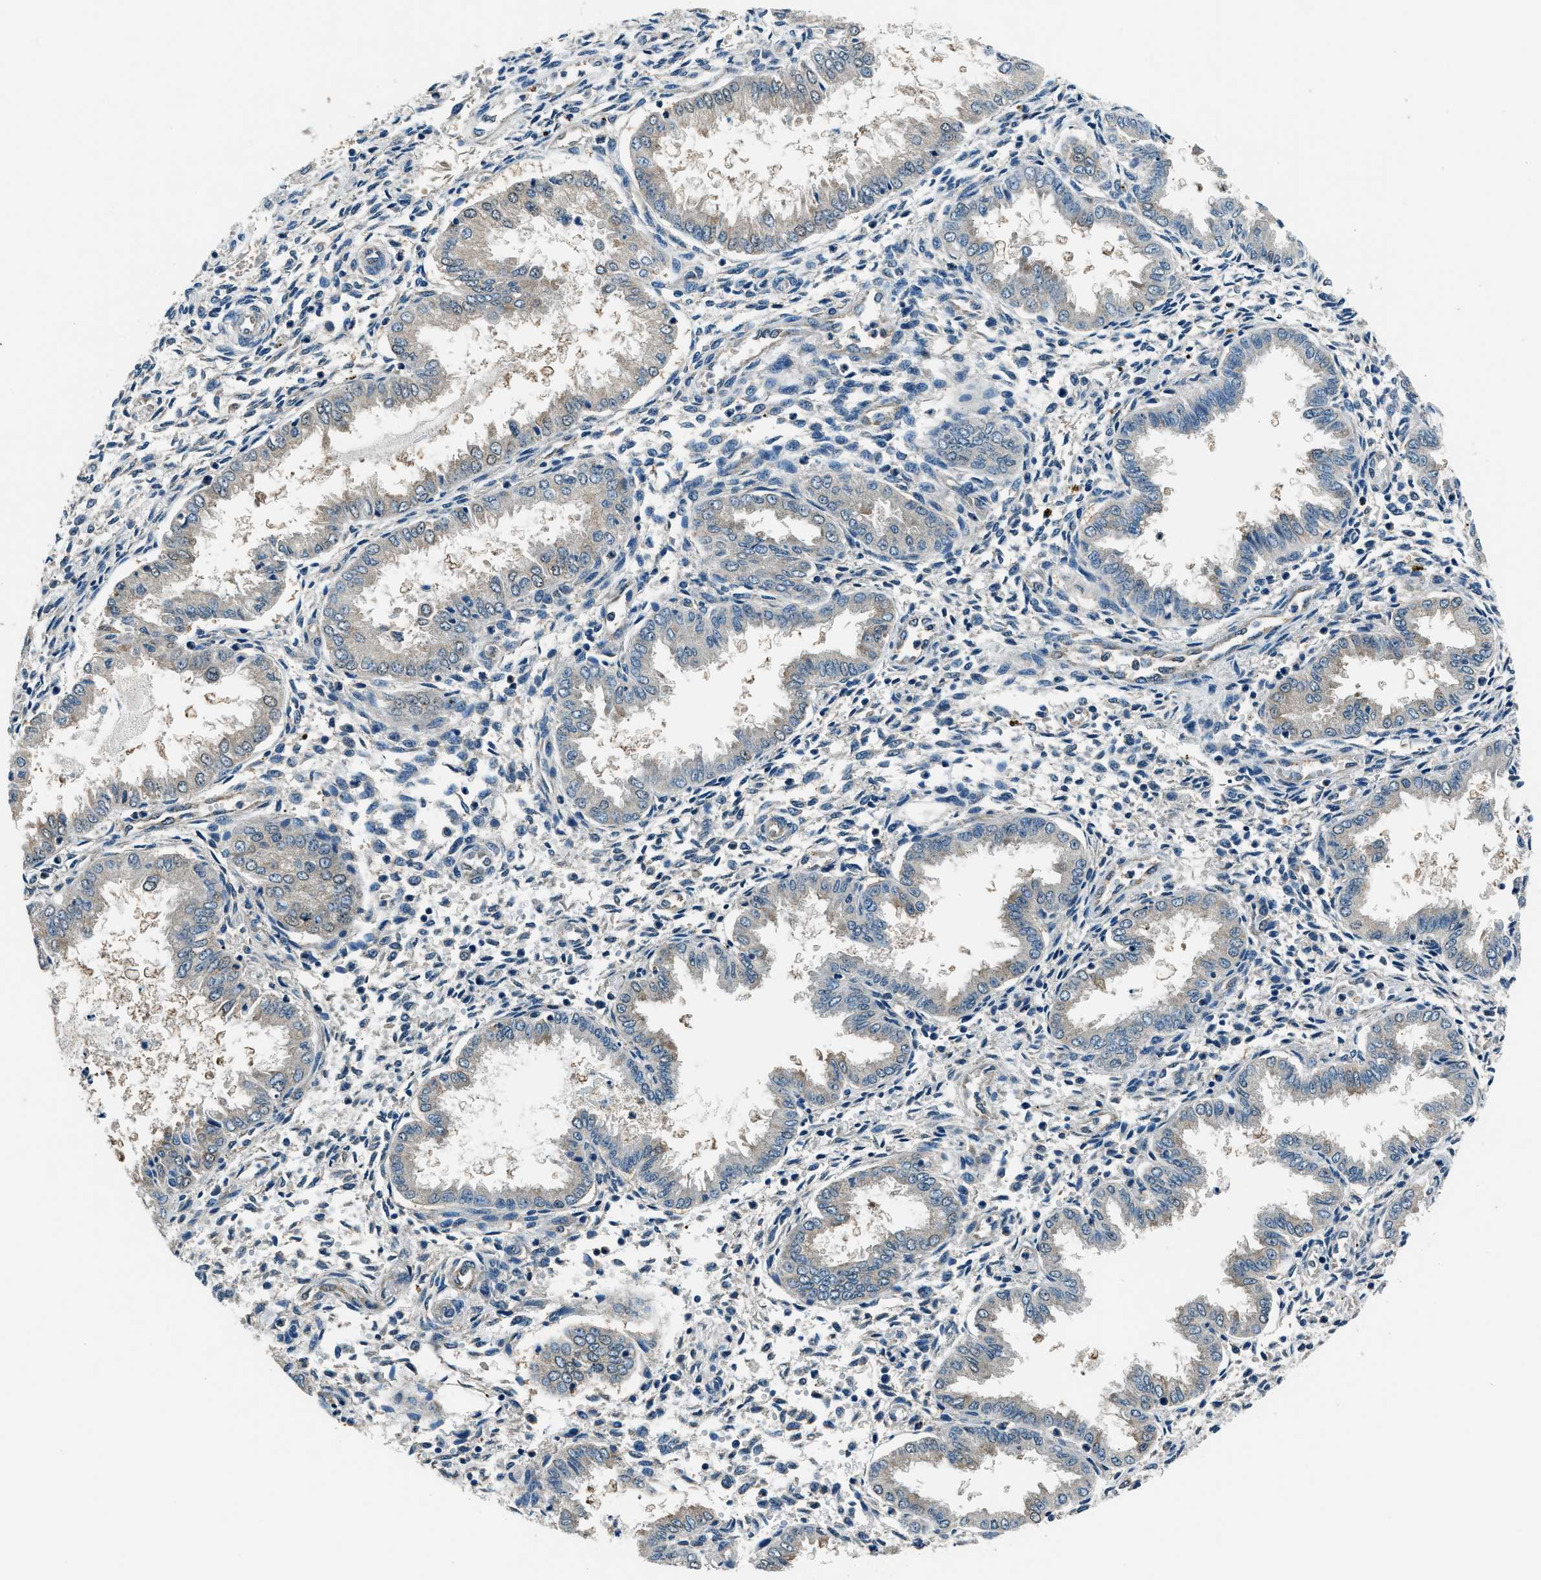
{"staining": {"intensity": "weak", "quantity": "<25%", "location": "cytoplasmic/membranous"}, "tissue": "endometrium", "cell_type": "Cells in endometrial stroma", "image_type": "normal", "snomed": [{"axis": "morphology", "description": "Normal tissue, NOS"}, {"axis": "topography", "description": "Endometrium"}], "caption": "Endometrium stained for a protein using immunohistochemistry (IHC) reveals no staining cells in endometrial stroma.", "gene": "ARFGAP2", "patient": {"sex": "female", "age": 33}}